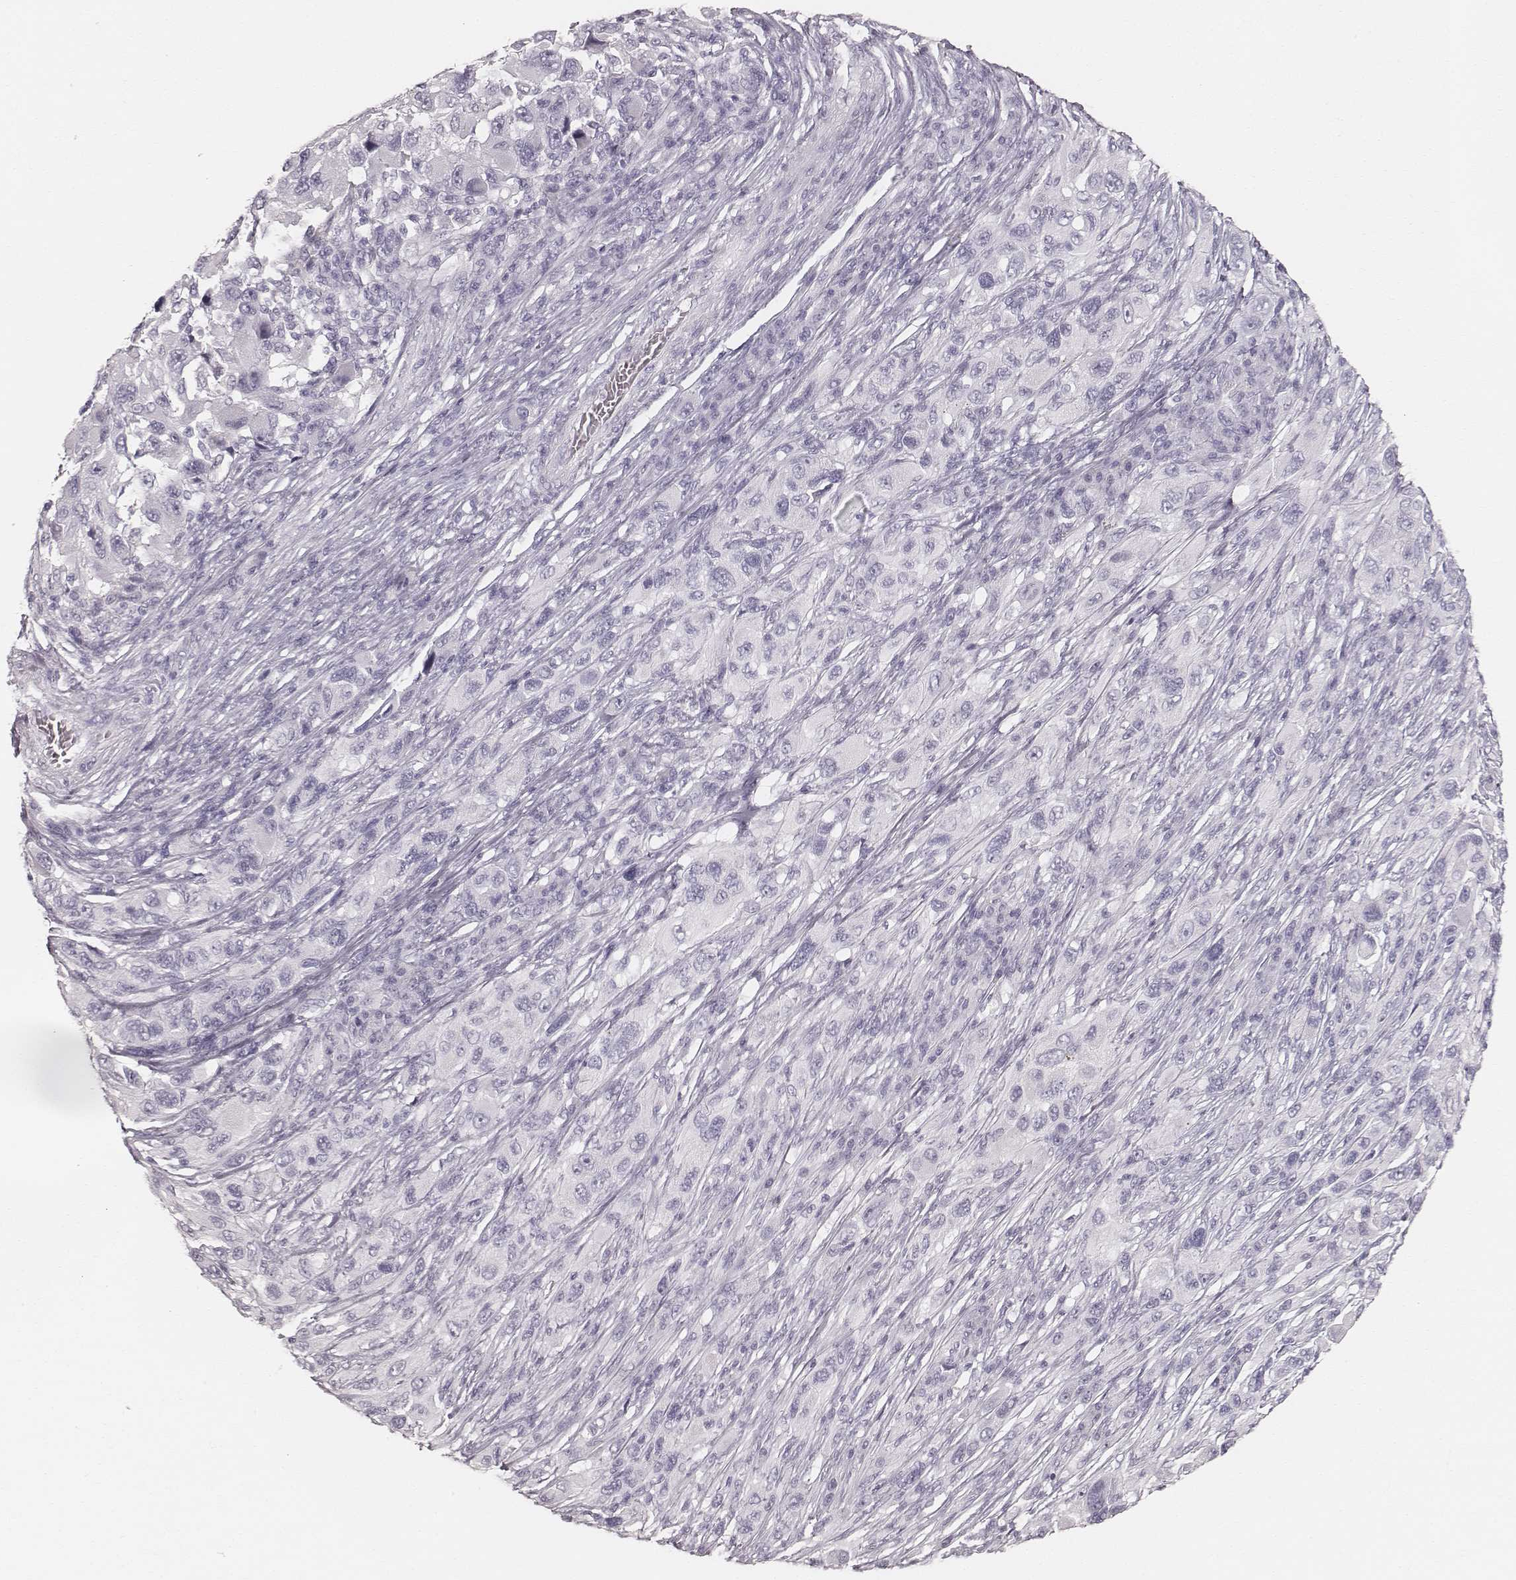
{"staining": {"intensity": "negative", "quantity": "none", "location": "none"}, "tissue": "melanoma", "cell_type": "Tumor cells", "image_type": "cancer", "snomed": [{"axis": "morphology", "description": "Malignant melanoma, NOS"}, {"axis": "topography", "description": "Skin"}], "caption": "An immunohistochemistry (IHC) image of malignant melanoma is shown. There is no staining in tumor cells of malignant melanoma. (DAB (3,3'-diaminobenzidine) immunohistochemistry (IHC) visualized using brightfield microscopy, high magnification).", "gene": "KRT34", "patient": {"sex": "male", "age": 53}}